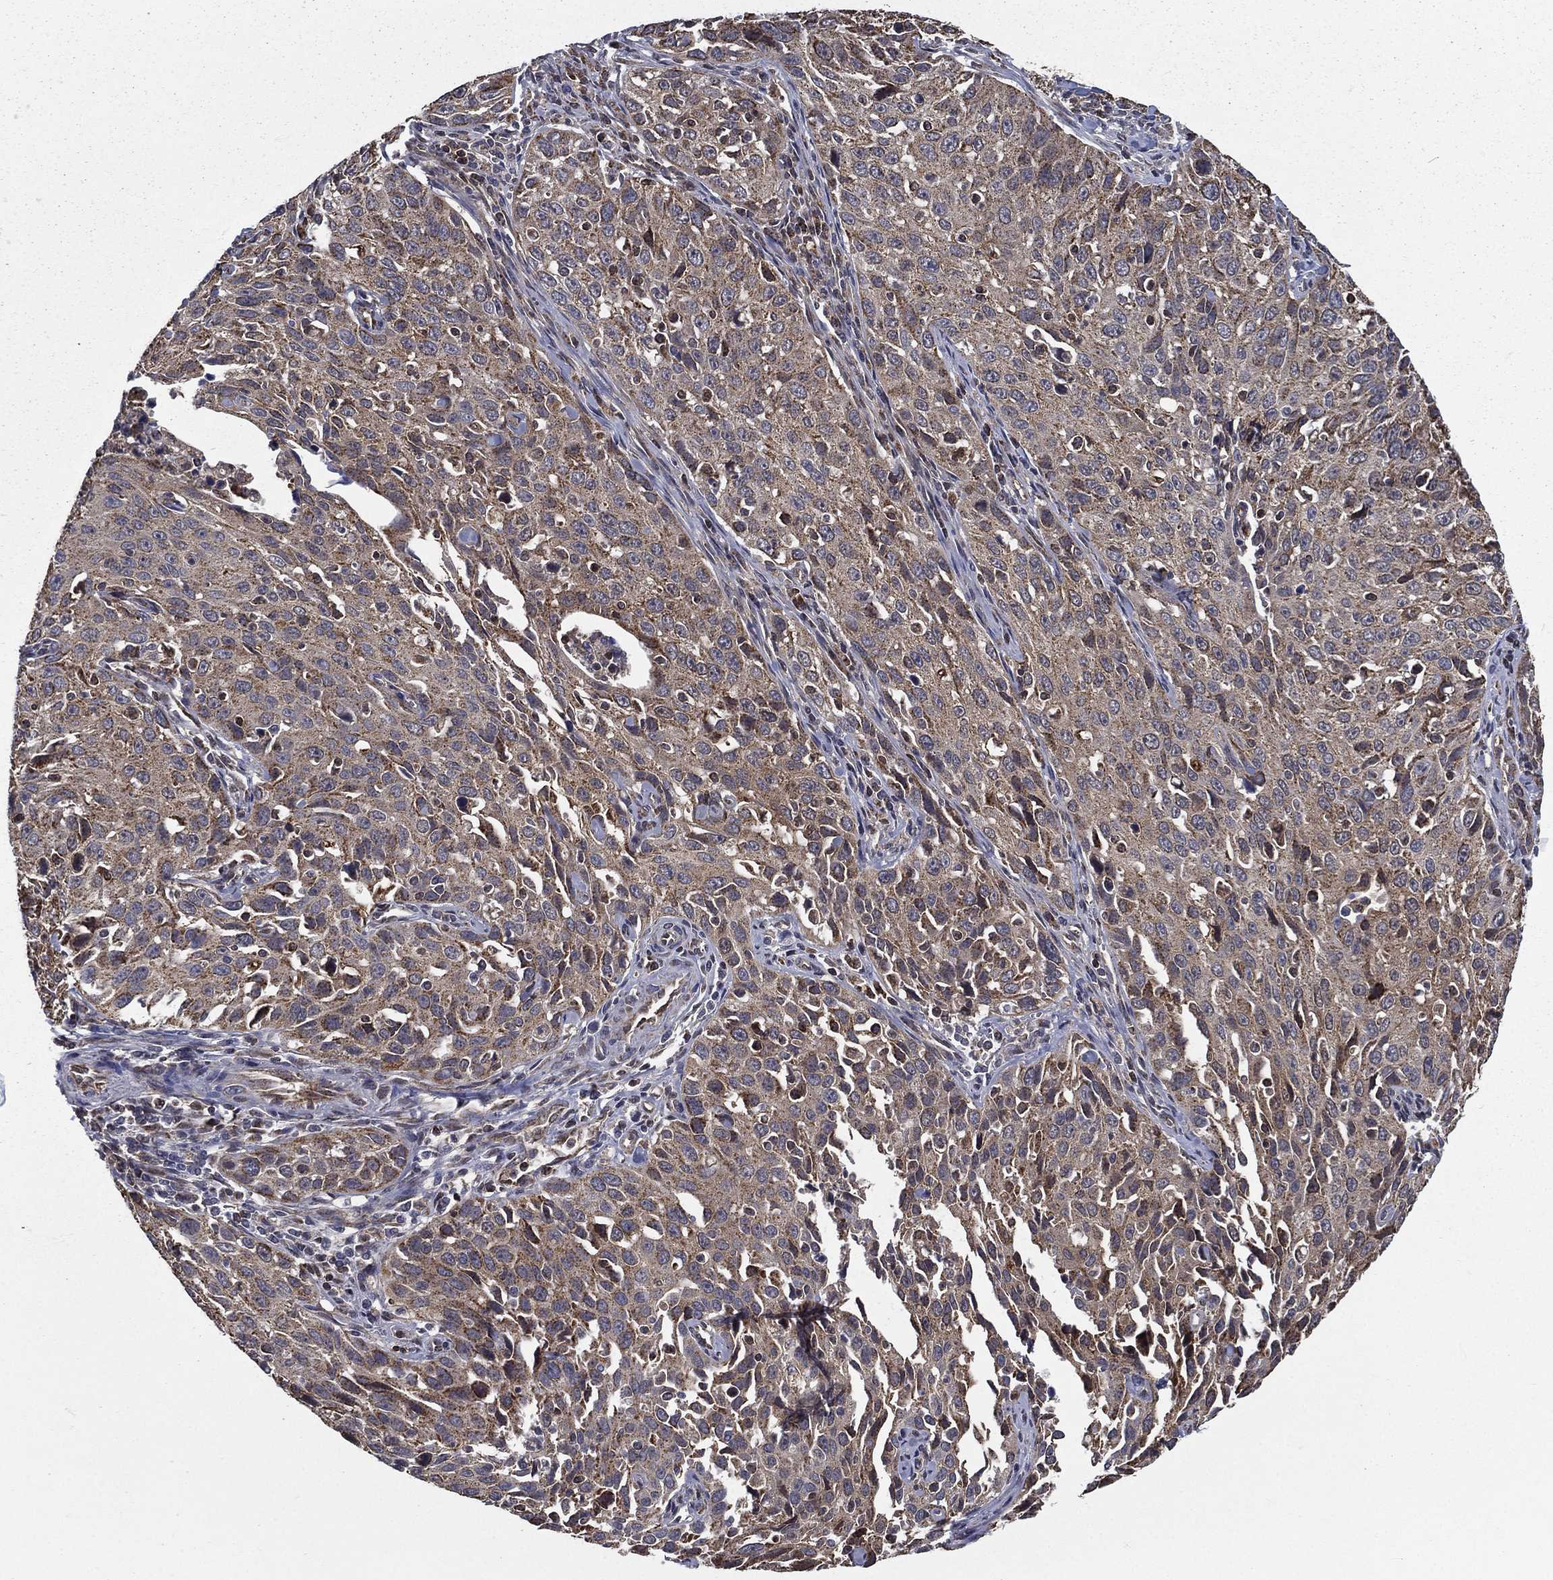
{"staining": {"intensity": "negative", "quantity": "none", "location": "none"}, "tissue": "cervical cancer", "cell_type": "Tumor cells", "image_type": "cancer", "snomed": [{"axis": "morphology", "description": "Squamous cell carcinoma, NOS"}, {"axis": "topography", "description": "Cervix"}], "caption": "High power microscopy histopathology image of an immunohistochemistry (IHC) micrograph of cervical cancer (squamous cell carcinoma), revealing no significant expression in tumor cells.", "gene": "RIGI", "patient": {"sex": "female", "age": 26}}